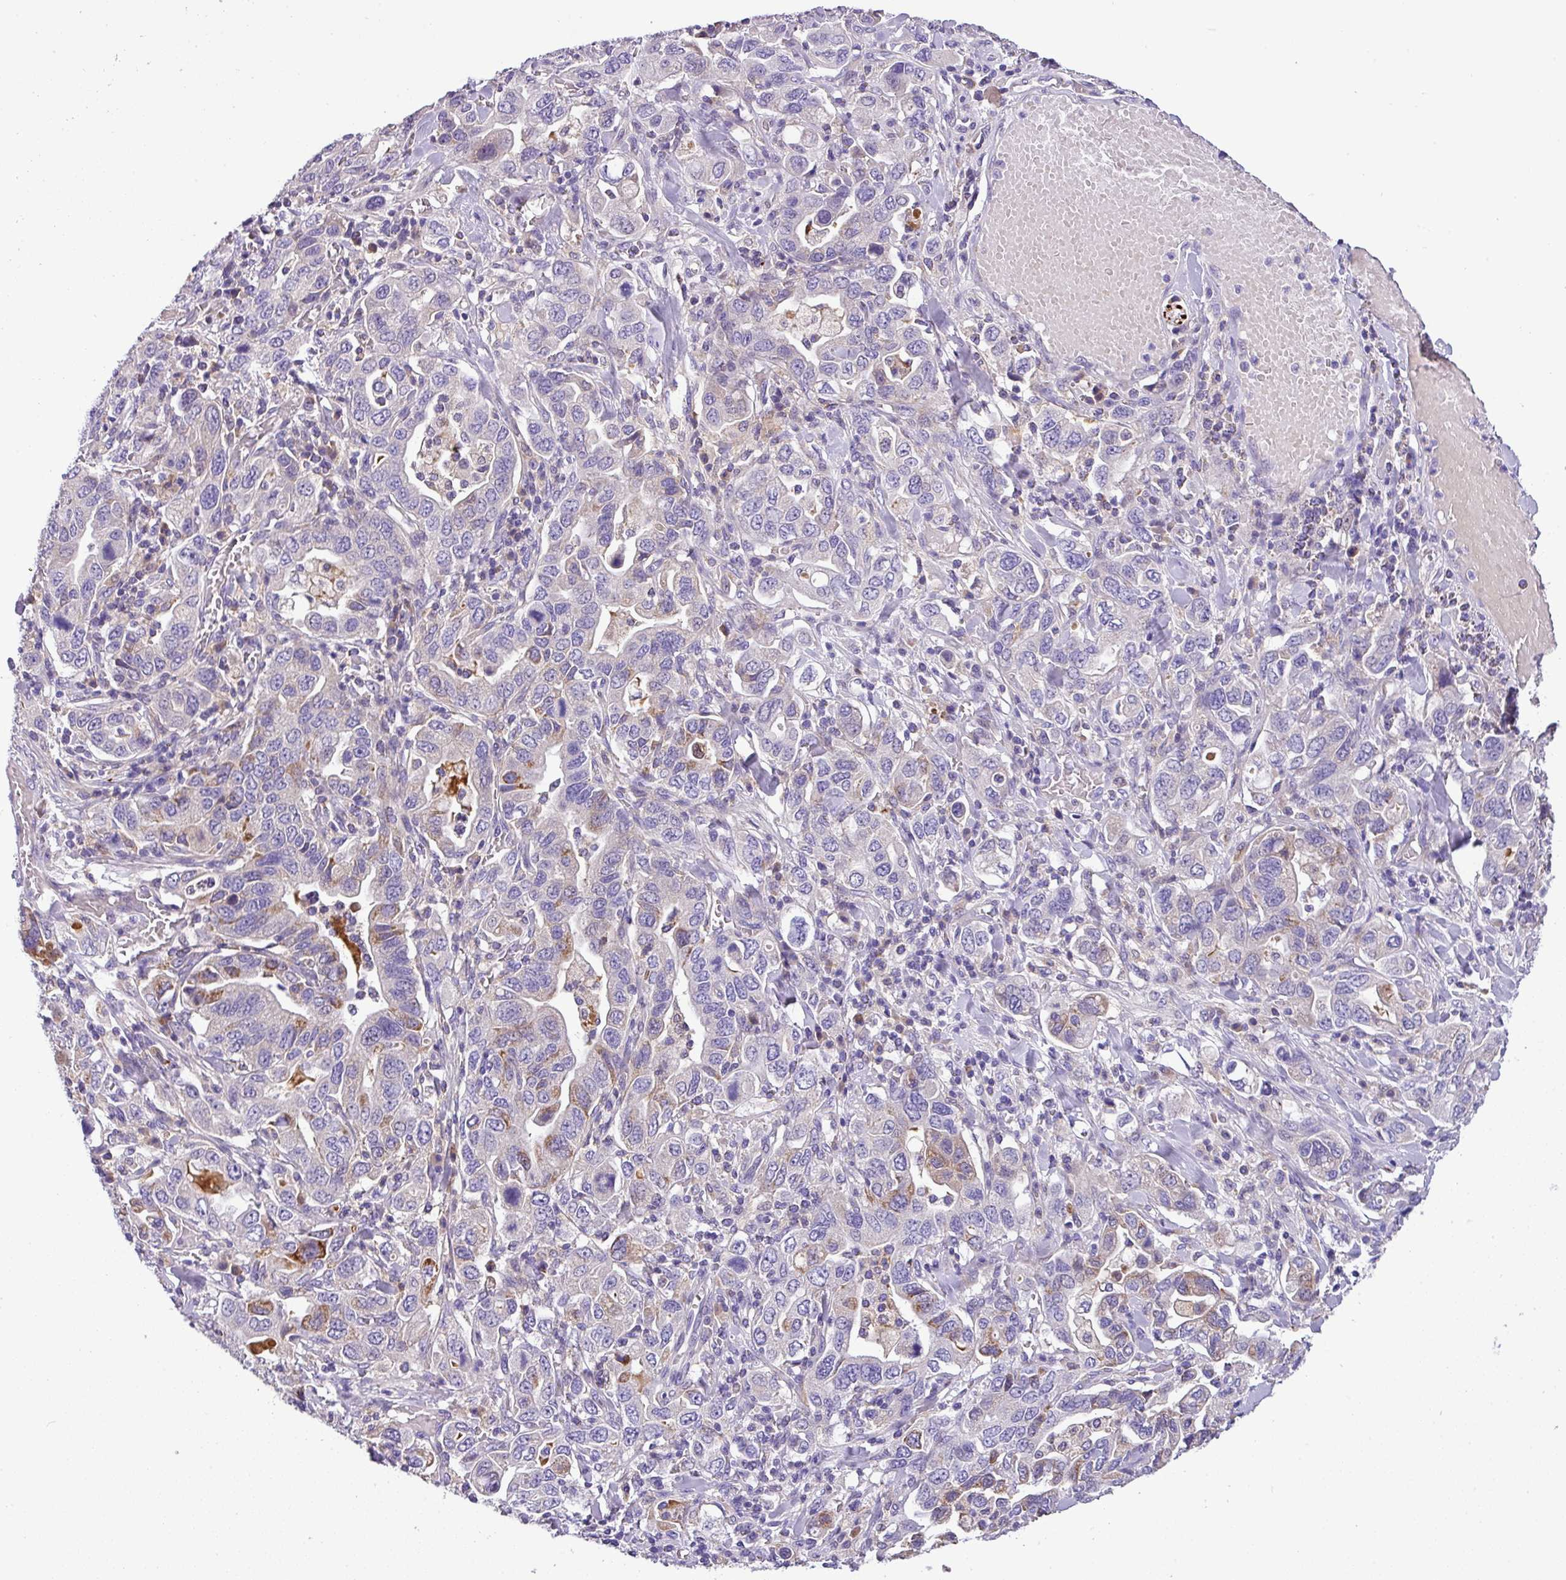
{"staining": {"intensity": "negative", "quantity": "none", "location": "none"}, "tissue": "stomach cancer", "cell_type": "Tumor cells", "image_type": "cancer", "snomed": [{"axis": "morphology", "description": "Adenocarcinoma, NOS"}, {"axis": "topography", "description": "Stomach, upper"}, {"axis": "topography", "description": "Stomach"}], "caption": "Stomach cancer (adenocarcinoma) was stained to show a protein in brown. There is no significant positivity in tumor cells. Nuclei are stained in blue.", "gene": "ANXA2R", "patient": {"sex": "male", "age": 62}}